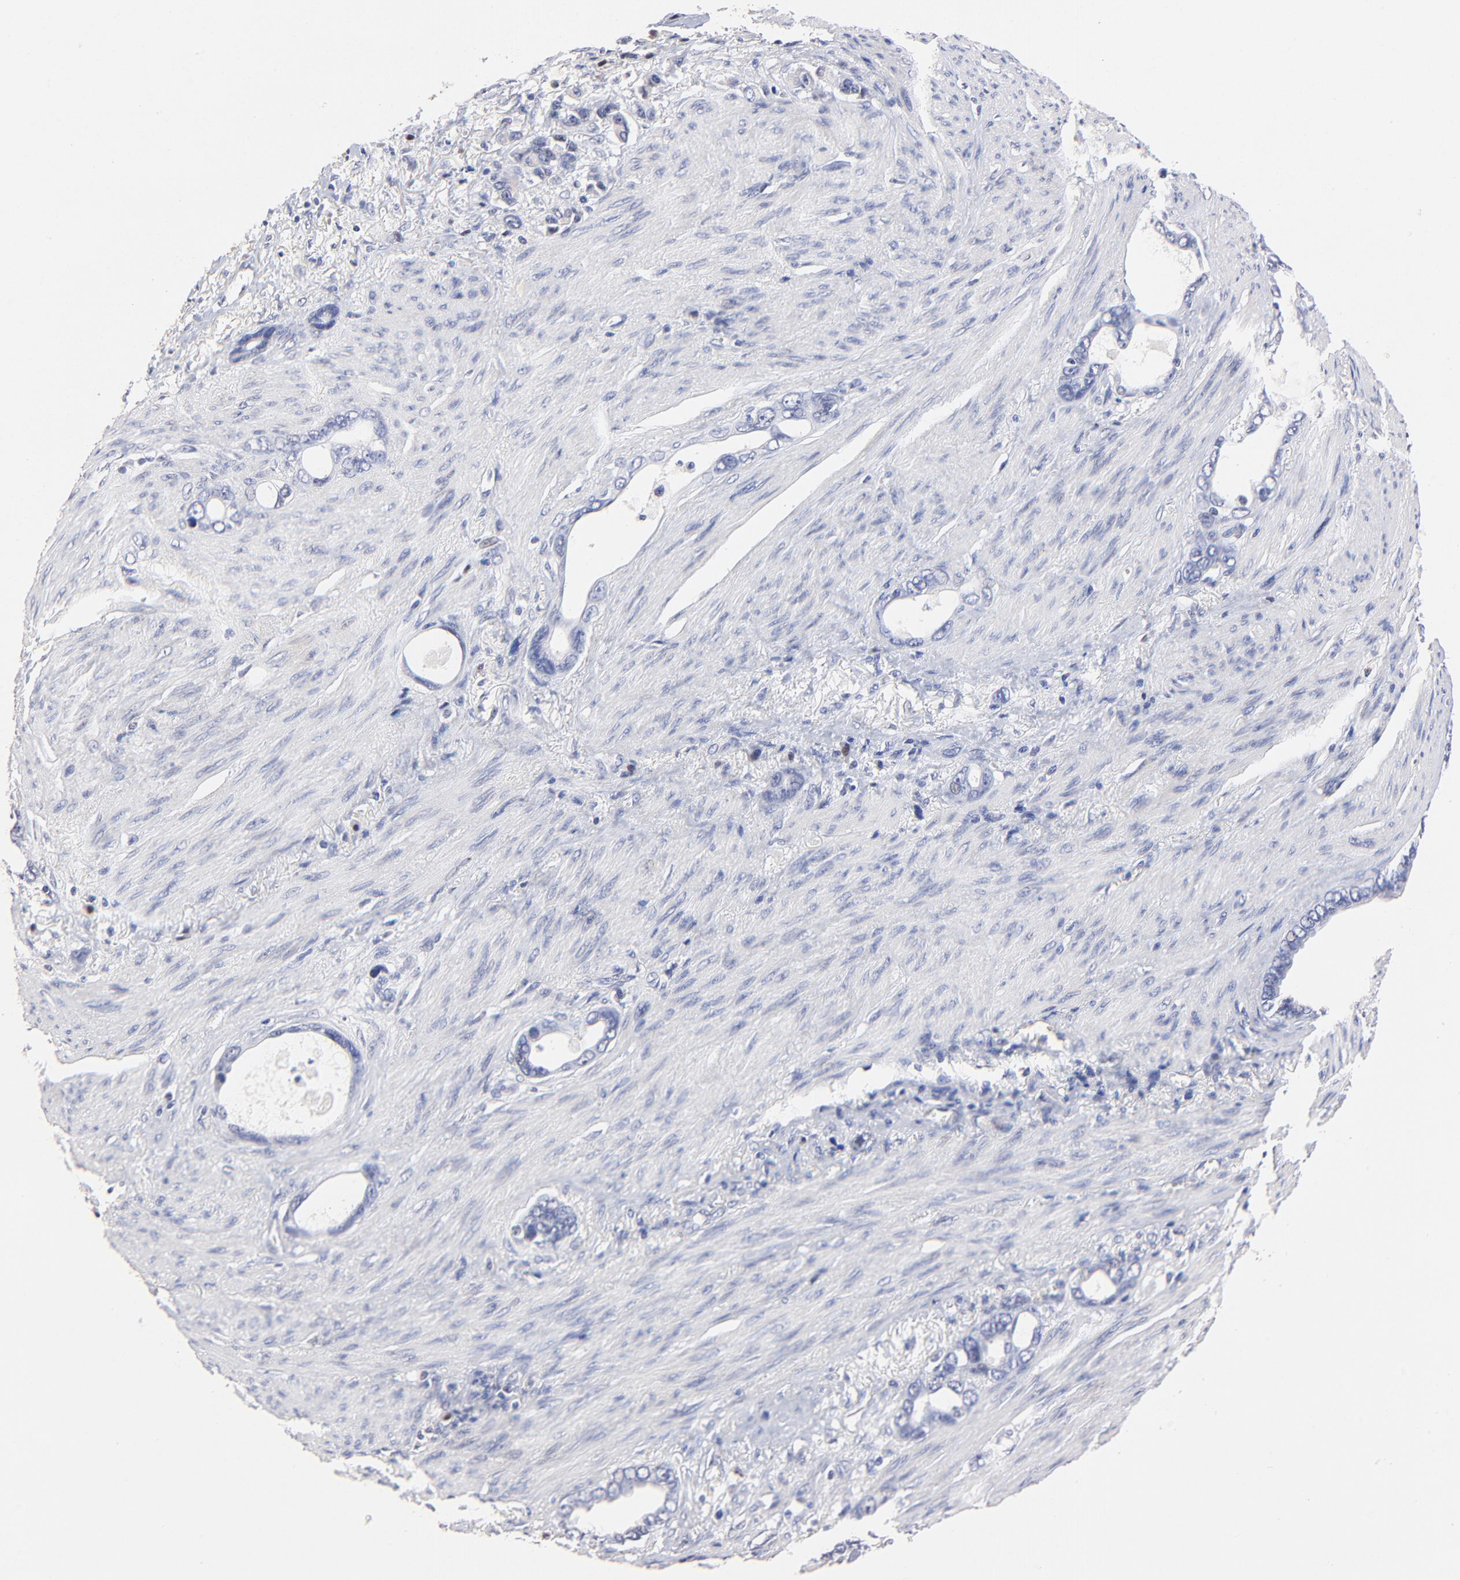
{"staining": {"intensity": "negative", "quantity": "none", "location": "none"}, "tissue": "stomach cancer", "cell_type": "Tumor cells", "image_type": "cancer", "snomed": [{"axis": "morphology", "description": "Adenocarcinoma, NOS"}, {"axis": "topography", "description": "Stomach"}], "caption": "Stomach cancer stained for a protein using IHC reveals no expression tumor cells.", "gene": "ZNF155", "patient": {"sex": "male", "age": 78}}